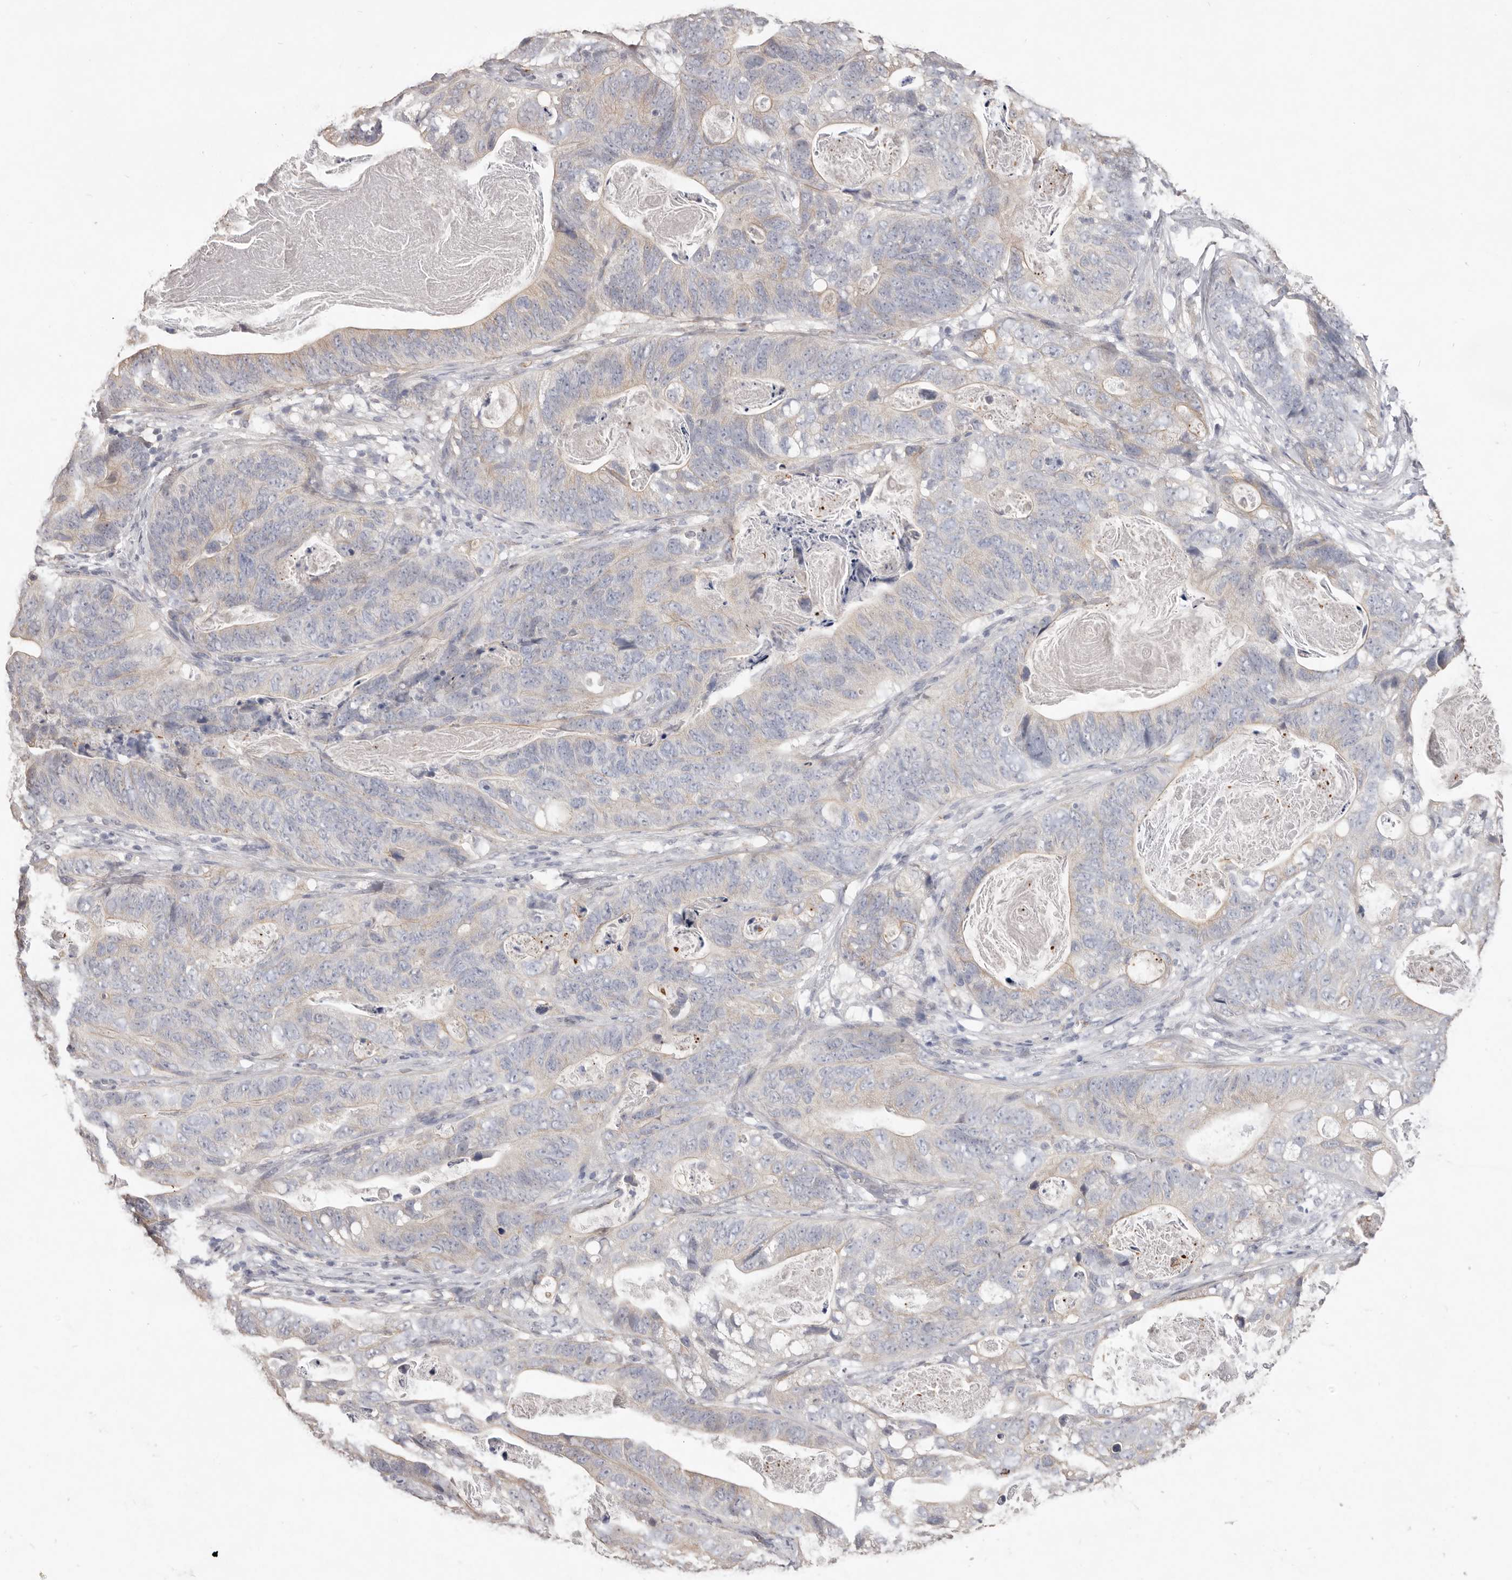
{"staining": {"intensity": "weak", "quantity": "<25%", "location": "cytoplasmic/membranous"}, "tissue": "stomach cancer", "cell_type": "Tumor cells", "image_type": "cancer", "snomed": [{"axis": "morphology", "description": "Normal tissue, NOS"}, {"axis": "morphology", "description": "Adenocarcinoma, NOS"}, {"axis": "topography", "description": "Stomach"}], "caption": "DAB immunohistochemical staining of stomach cancer (adenocarcinoma) demonstrates no significant expression in tumor cells.", "gene": "ZYG11B", "patient": {"sex": "female", "age": 89}}